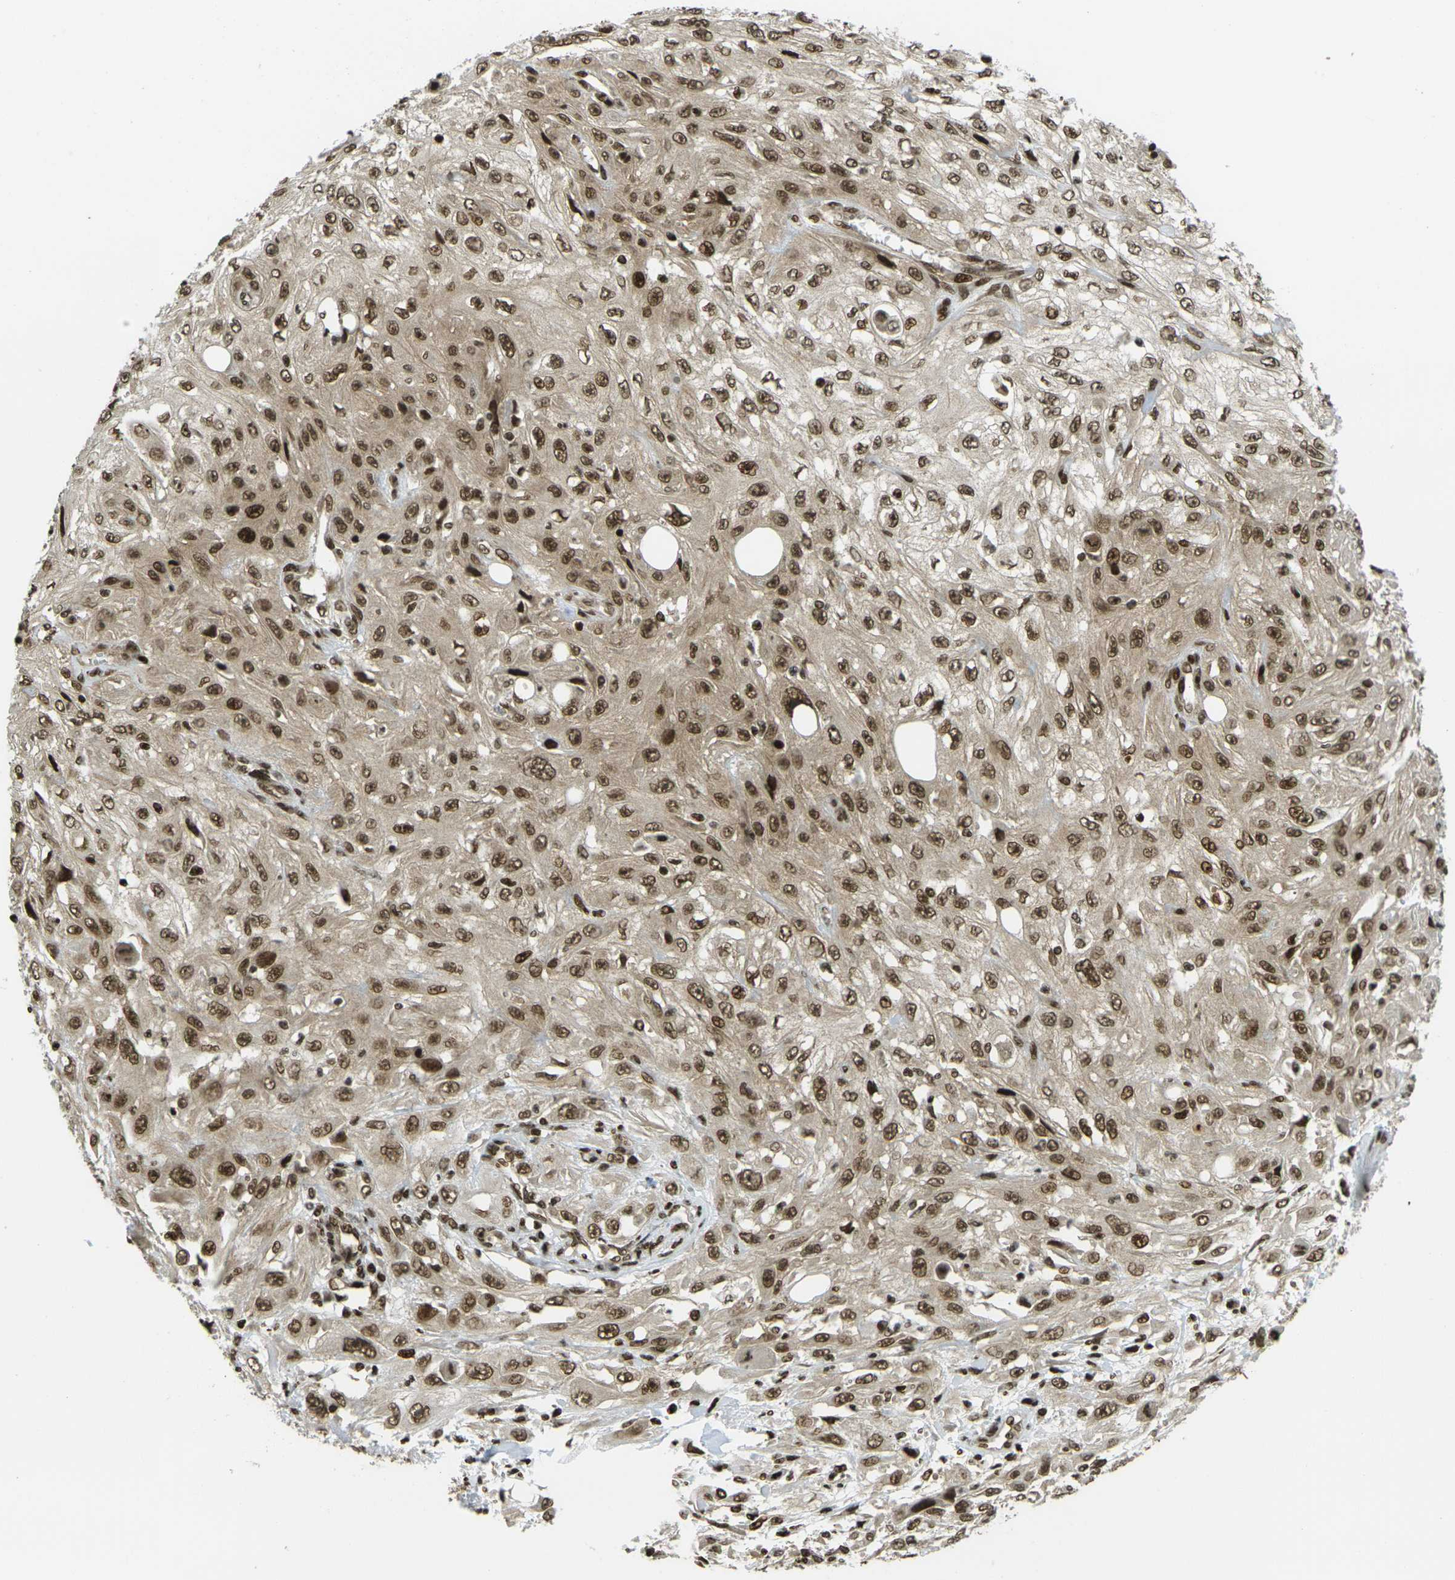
{"staining": {"intensity": "moderate", "quantity": ">75%", "location": "cytoplasmic/membranous,nuclear"}, "tissue": "skin cancer", "cell_type": "Tumor cells", "image_type": "cancer", "snomed": [{"axis": "morphology", "description": "Squamous cell carcinoma, NOS"}, {"axis": "topography", "description": "Skin"}], "caption": "Brown immunohistochemical staining in human skin cancer displays moderate cytoplasmic/membranous and nuclear staining in approximately >75% of tumor cells. Nuclei are stained in blue.", "gene": "RUVBL2", "patient": {"sex": "male", "age": 75}}